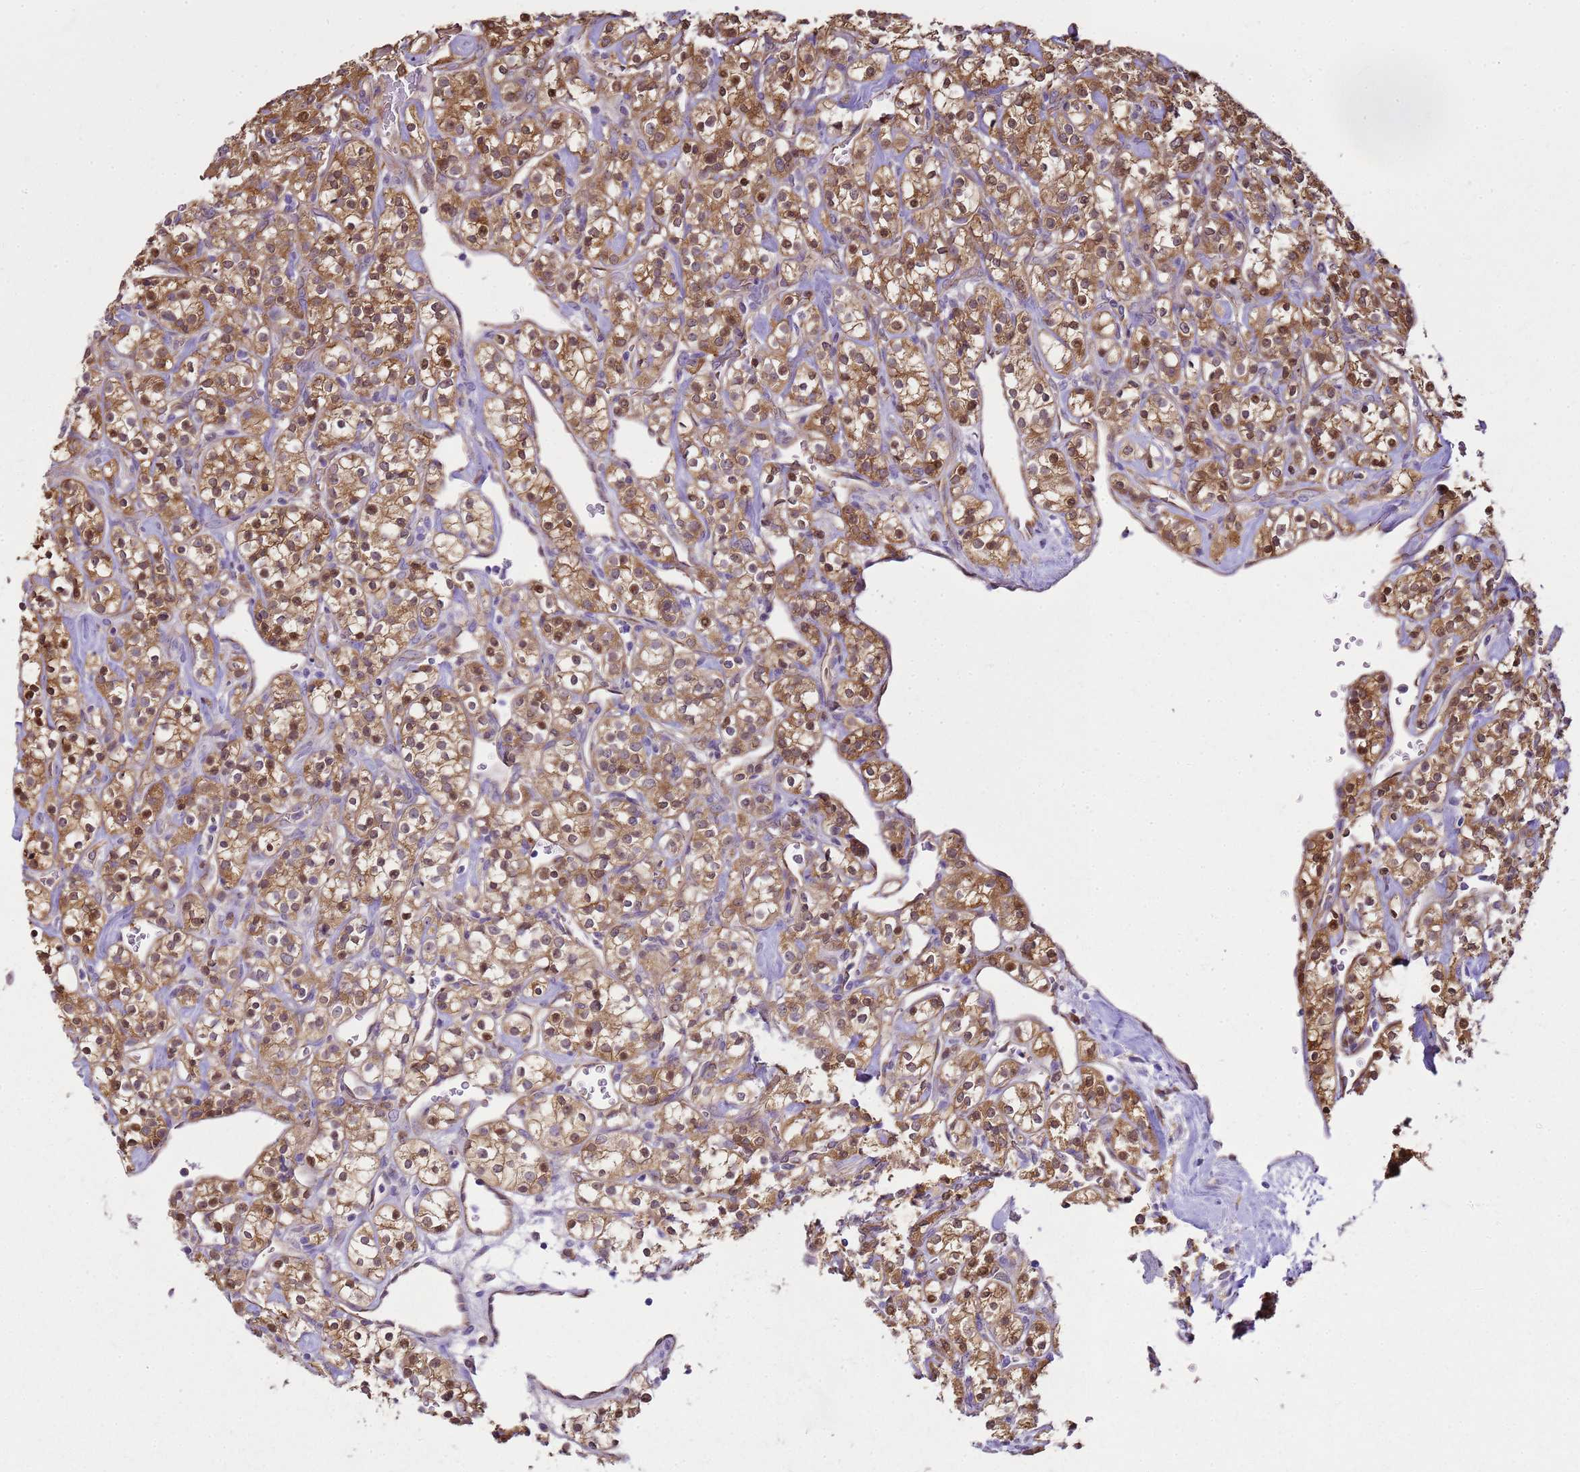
{"staining": {"intensity": "moderate", "quantity": ">75%", "location": "cytoplasmic/membranous,nuclear"}, "tissue": "renal cancer", "cell_type": "Tumor cells", "image_type": "cancer", "snomed": [{"axis": "morphology", "description": "Adenocarcinoma, NOS"}, {"axis": "topography", "description": "Kidney"}], "caption": "Renal cancer tissue displays moderate cytoplasmic/membranous and nuclear expression in about >75% of tumor cells, visualized by immunohistochemistry. Ihc stains the protein in brown and the nuclei are stained blue.", "gene": "YWHAE", "patient": {"sex": "male", "age": 77}}